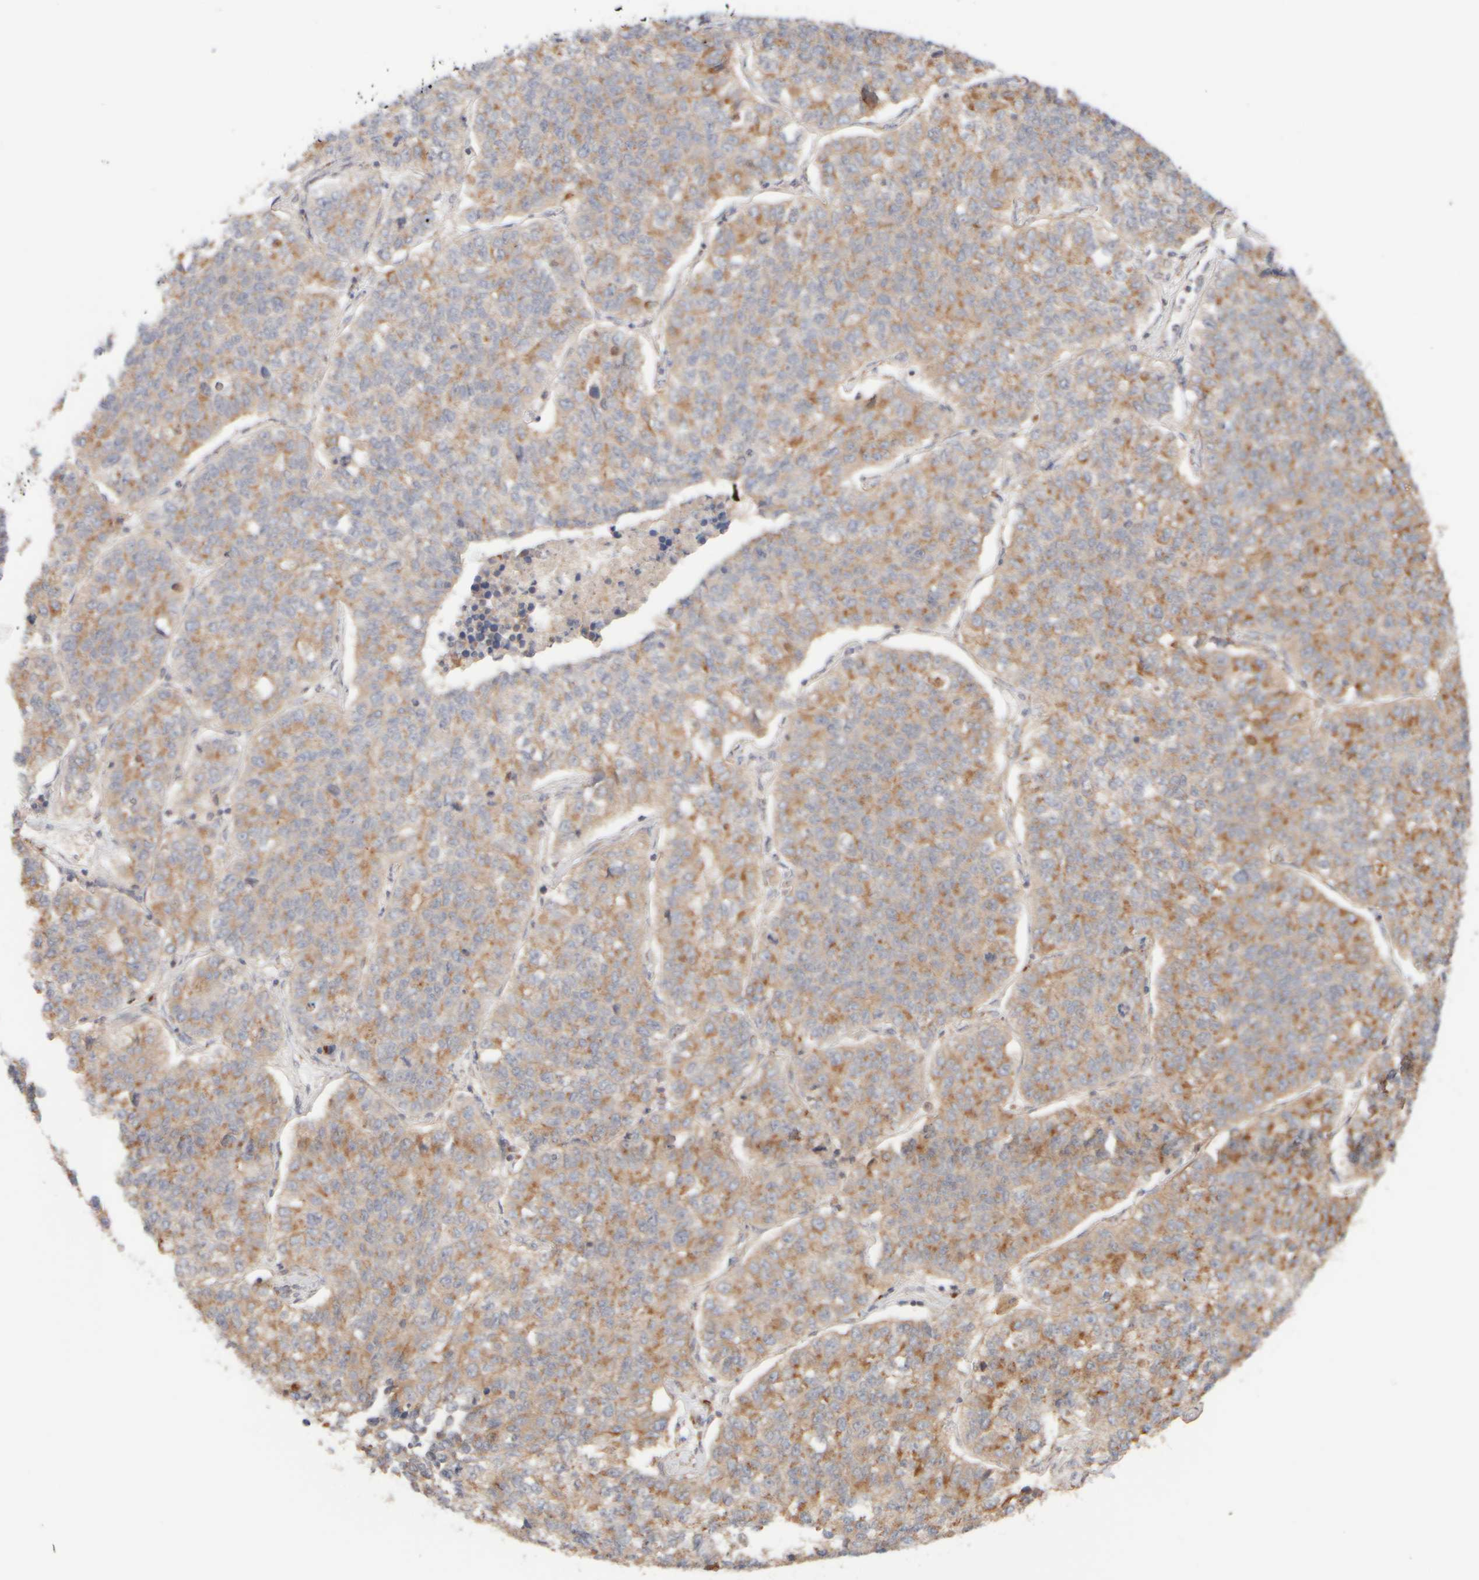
{"staining": {"intensity": "moderate", "quantity": "25%-75%", "location": "cytoplasmic/membranous"}, "tissue": "lung cancer", "cell_type": "Tumor cells", "image_type": "cancer", "snomed": [{"axis": "morphology", "description": "Adenocarcinoma, NOS"}, {"axis": "topography", "description": "Lung"}], "caption": "High-power microscopy captured an IHC photomicrograph of adenocarcinoma (lung), revealing moderate cytoplasmic/membranous expression in approximately 25%-75% of tumor cells.", "gene": "RABEP1", "patient": {"sex": "male", "age": 49}}